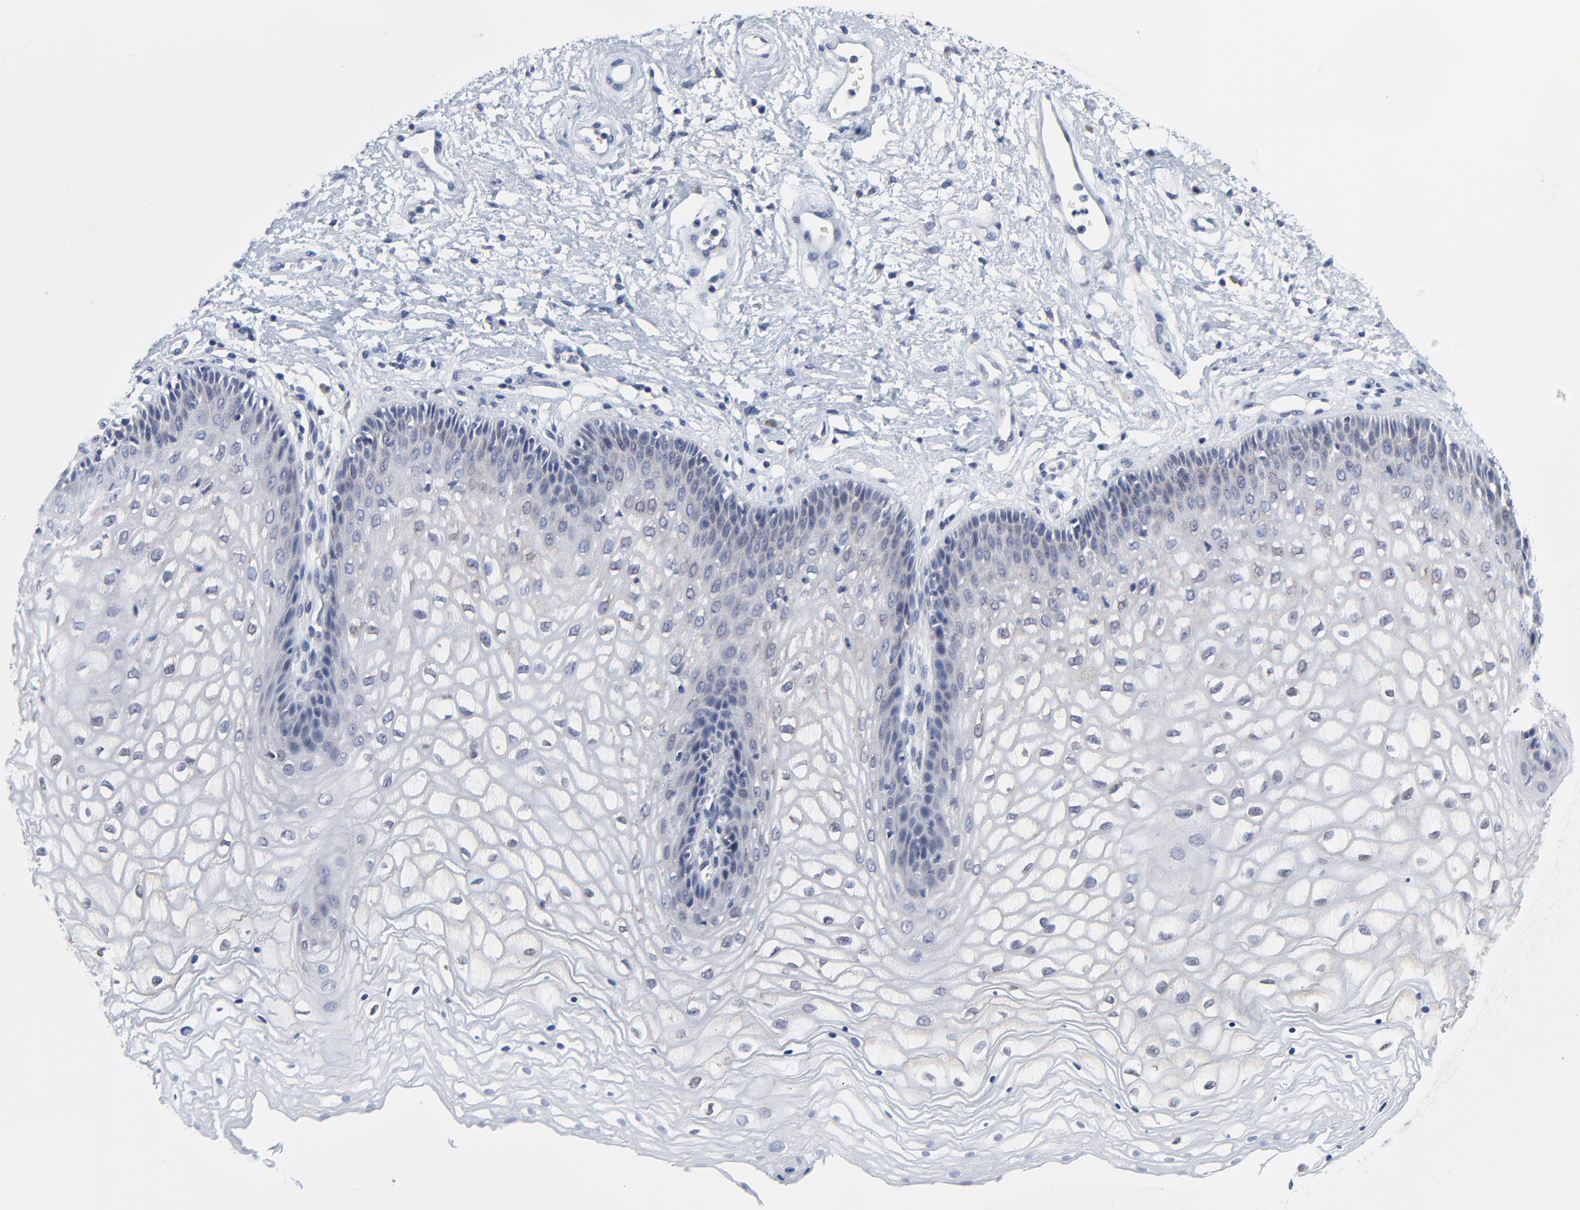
{"staining": {"intensity": "weak", "quantity": "<25%", "location": "cytoplasmic/membranous"}, "tissue": "vagina", "cell_type": "Squamous epithelial cells", "image_type": "normal", "snomed": [{"axis": "morphology", "description": "Normal tissue, NOS"}, {"axis": "topography", "description": "Vagina"}], "caption": "Photomicrograph shows no significant protein positivity in squamous epithelial cells of benign vagina. The staining was performed using DAB (3,3'-diaminobenzidine) to visualize the protein expression in brown, while the nuclei were stained in blue with hematoxylin (Magnification: 20x).", "gene": "NLGN3", "patient": {"sex": "female", "age": 34}}